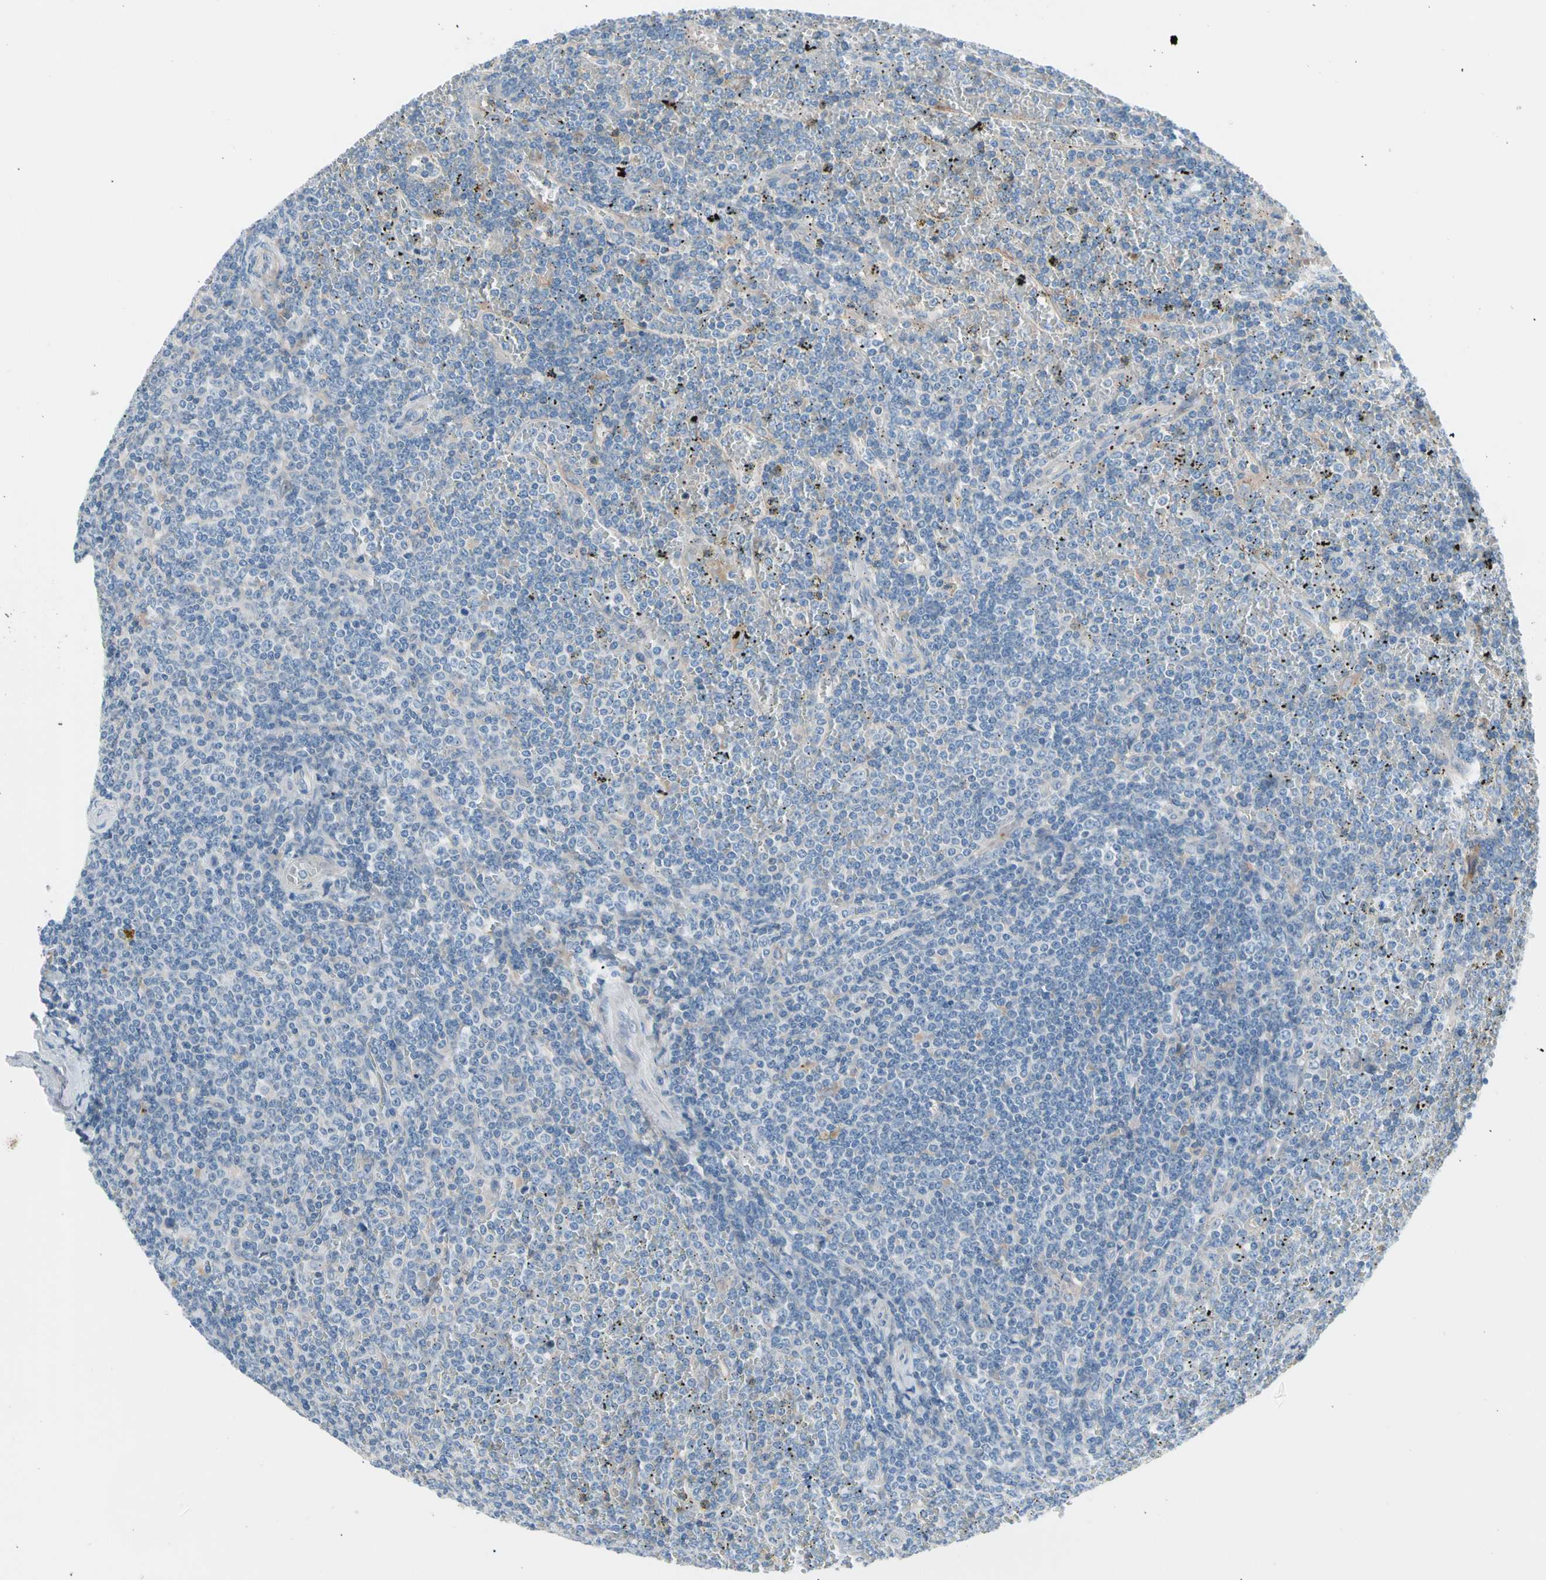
{"staining": {"intensity": "negative", "quantity": "none", "location": "none"}, "tissue": "lymphoma", "cell_type": "Tumor cells", "image_type": "cancer", "snomed": [{"axis": "morphology", "description": "Malignant lymphoma, non-Hodgkin's type, Low grade"}, {"axis": "topography", "description": "Spleen"}], "caption": "This is a micrograph of immunohistochemistry staining of malignant lymphoma, non-Hodgkin's type (low-grade), which shows no expression in tumor cells. (DAB (3,3'-diaminobenzidine) immunohistochemistry (IHC) with hematoxylin counter stain).", "gene": "CASQ1", "patient": {"sex": "female", "age": 19}}